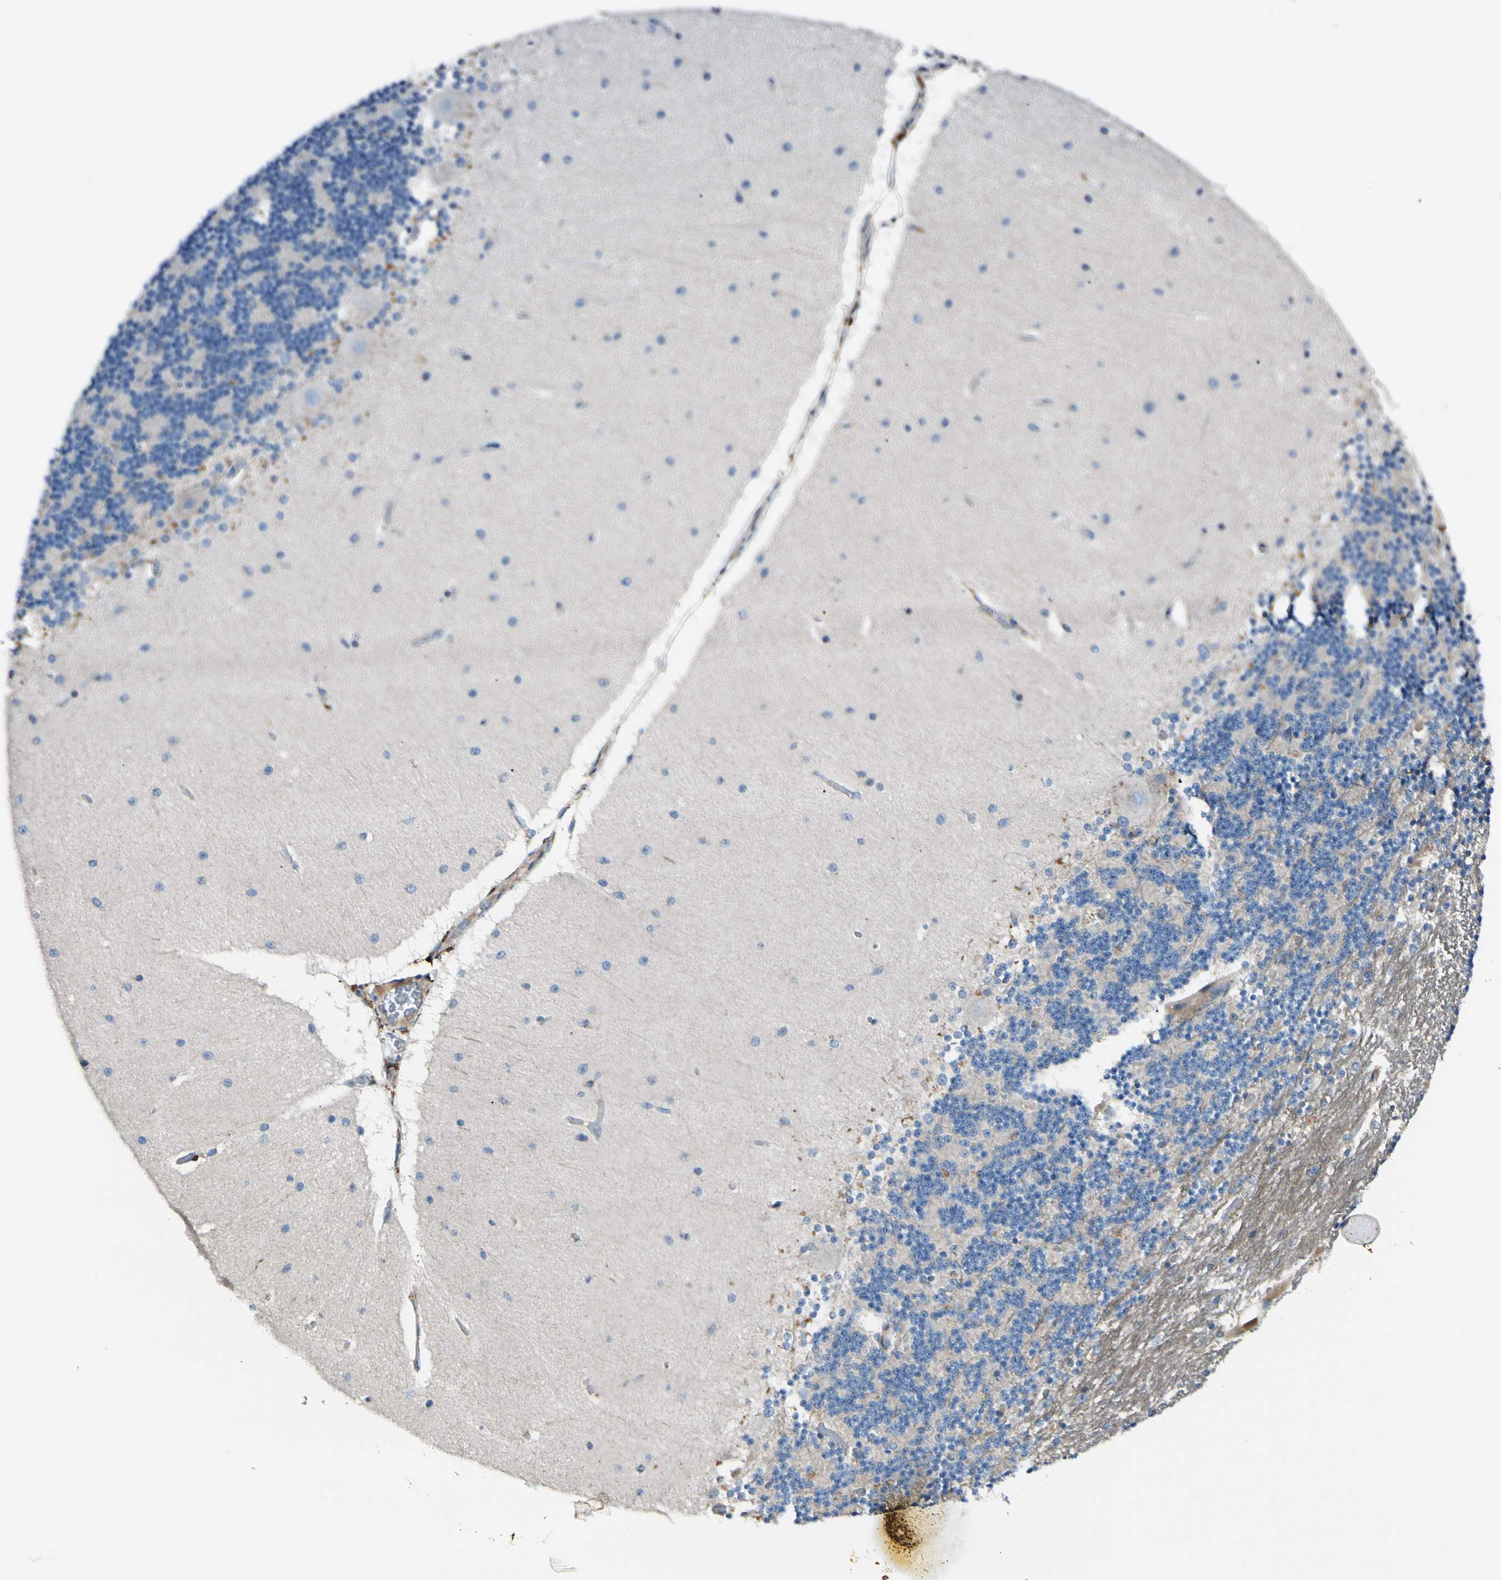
{"staining": {"intensity": "weak", "quantity": ">75%", "location": "cytoplasmic/membranous"}, "tissue": "cerebellum", "cell_type": "Cells in granular layer", "image_type": "normal", "snomed": [{"axis": "morphology", "description": "Normal tissue, NOS"}, {"axis": "topography", "description": "Cerebellum"}], "caption": "A brown stain labels weak cytoplasmic/membranous staining of a protein in cells in granular layer of unremarkable cerebellum. (brown staining indicates protein expression, while blue staining denotes nuclei).", "gene": "EPHA3", "patient": {"sex": "female", "age": 54}}